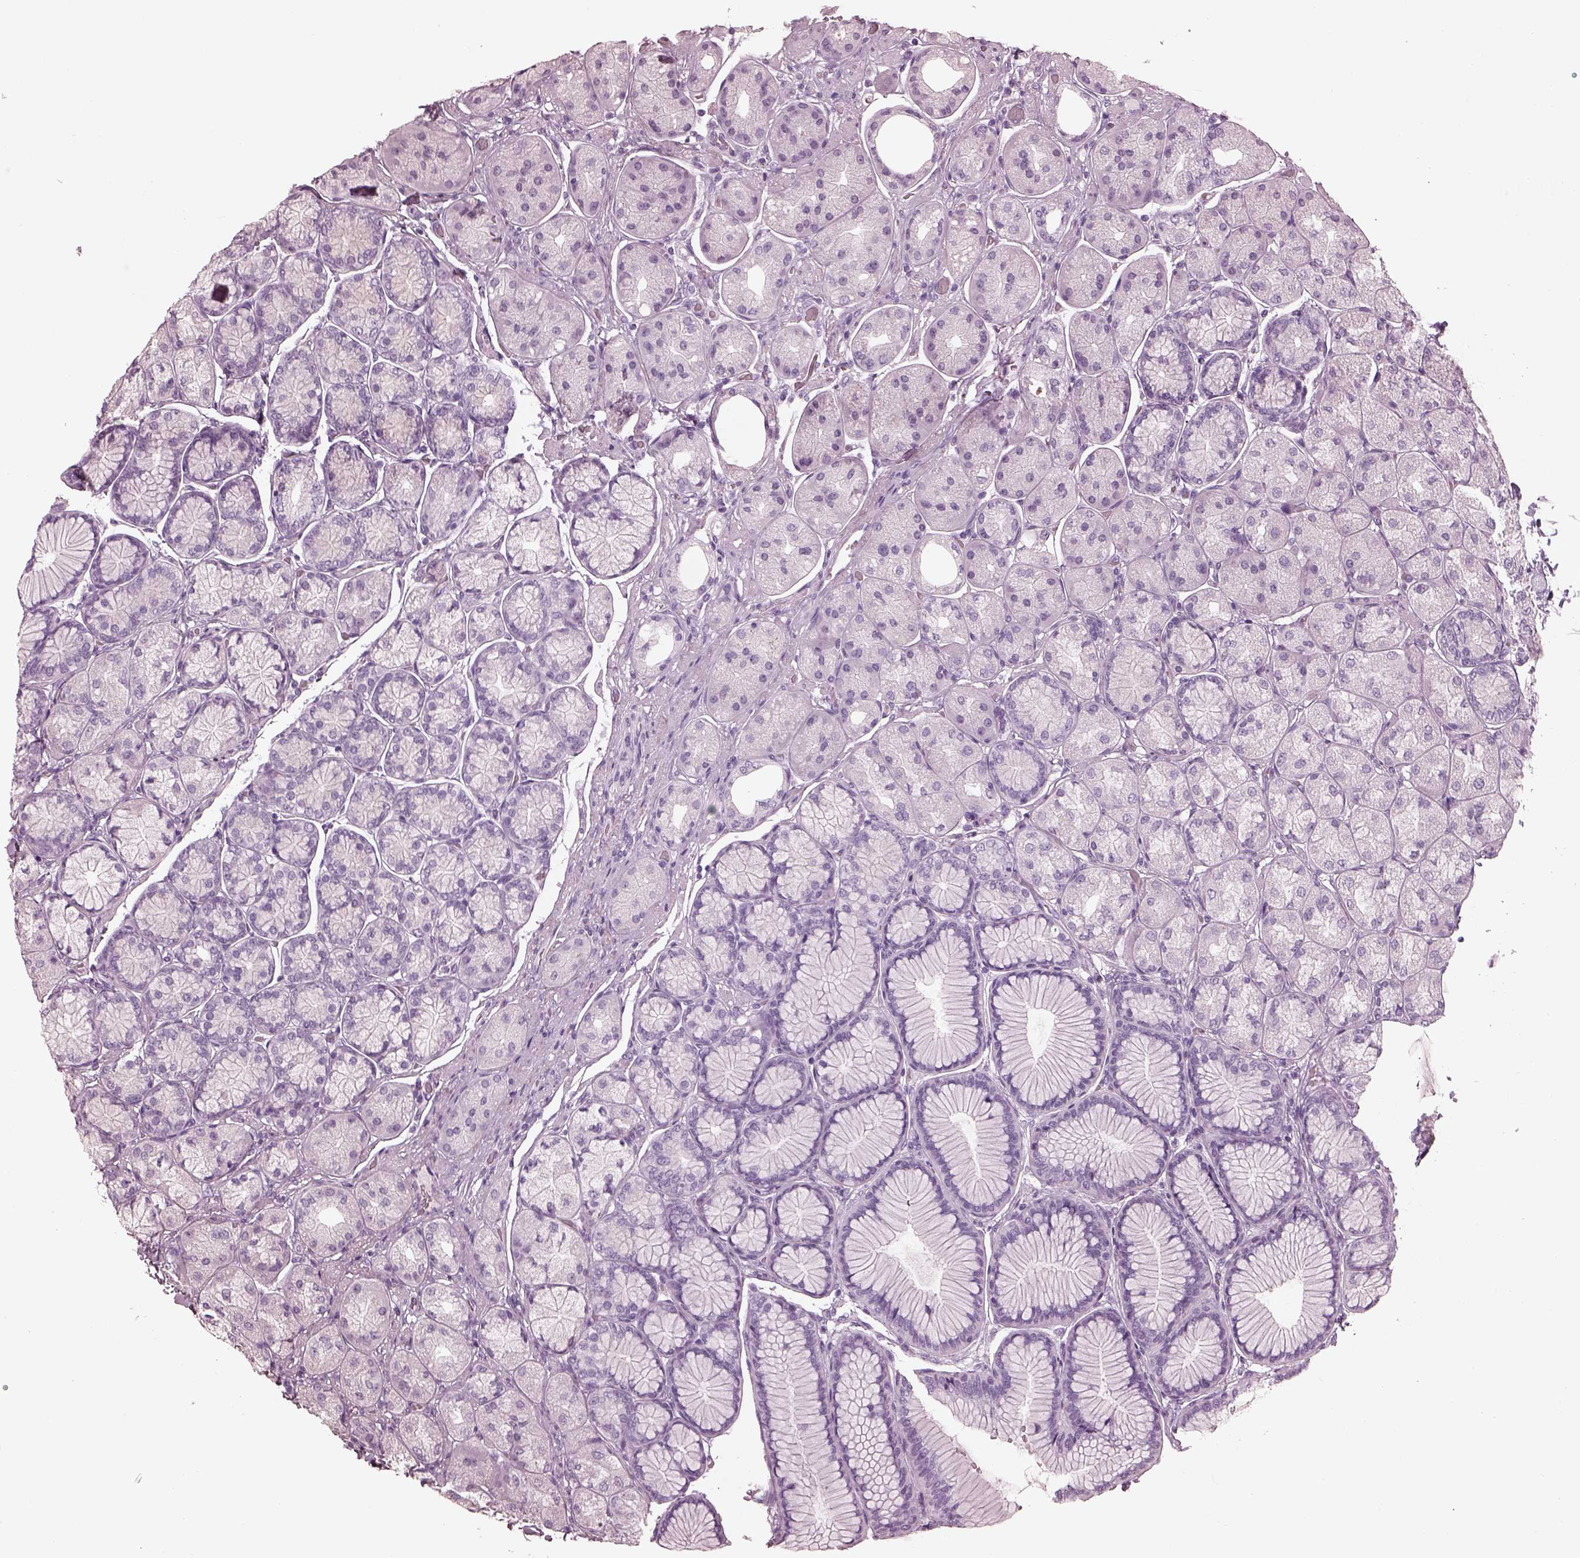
{"staining": {"intensity": "negative", "quantity": "none", "location": "none"}, "tissue": "stomach", "cell_type": "Glandular cells", "image_type": "normal", "snomed": [{"axis": "morphology", "description": "Normal tissue, NOS"}, {"axis": "morphology", "description": "Adenocarcinoma, NOS"}, {"axis": "morphology", "description": "Adenocarcinoma, High grade"}, {"axis": "topography", "description": "Stomach, upper"}, {"axis": "topography", "description": "Stomach"}], "caption": "Glandular cells are negative for brown protein staining in unremarkable stomach. (Brightfield microscopy of DAB IHC at high magnification).", "gene": "FABP9", "patient": {"sex": "female", "age": 65}}